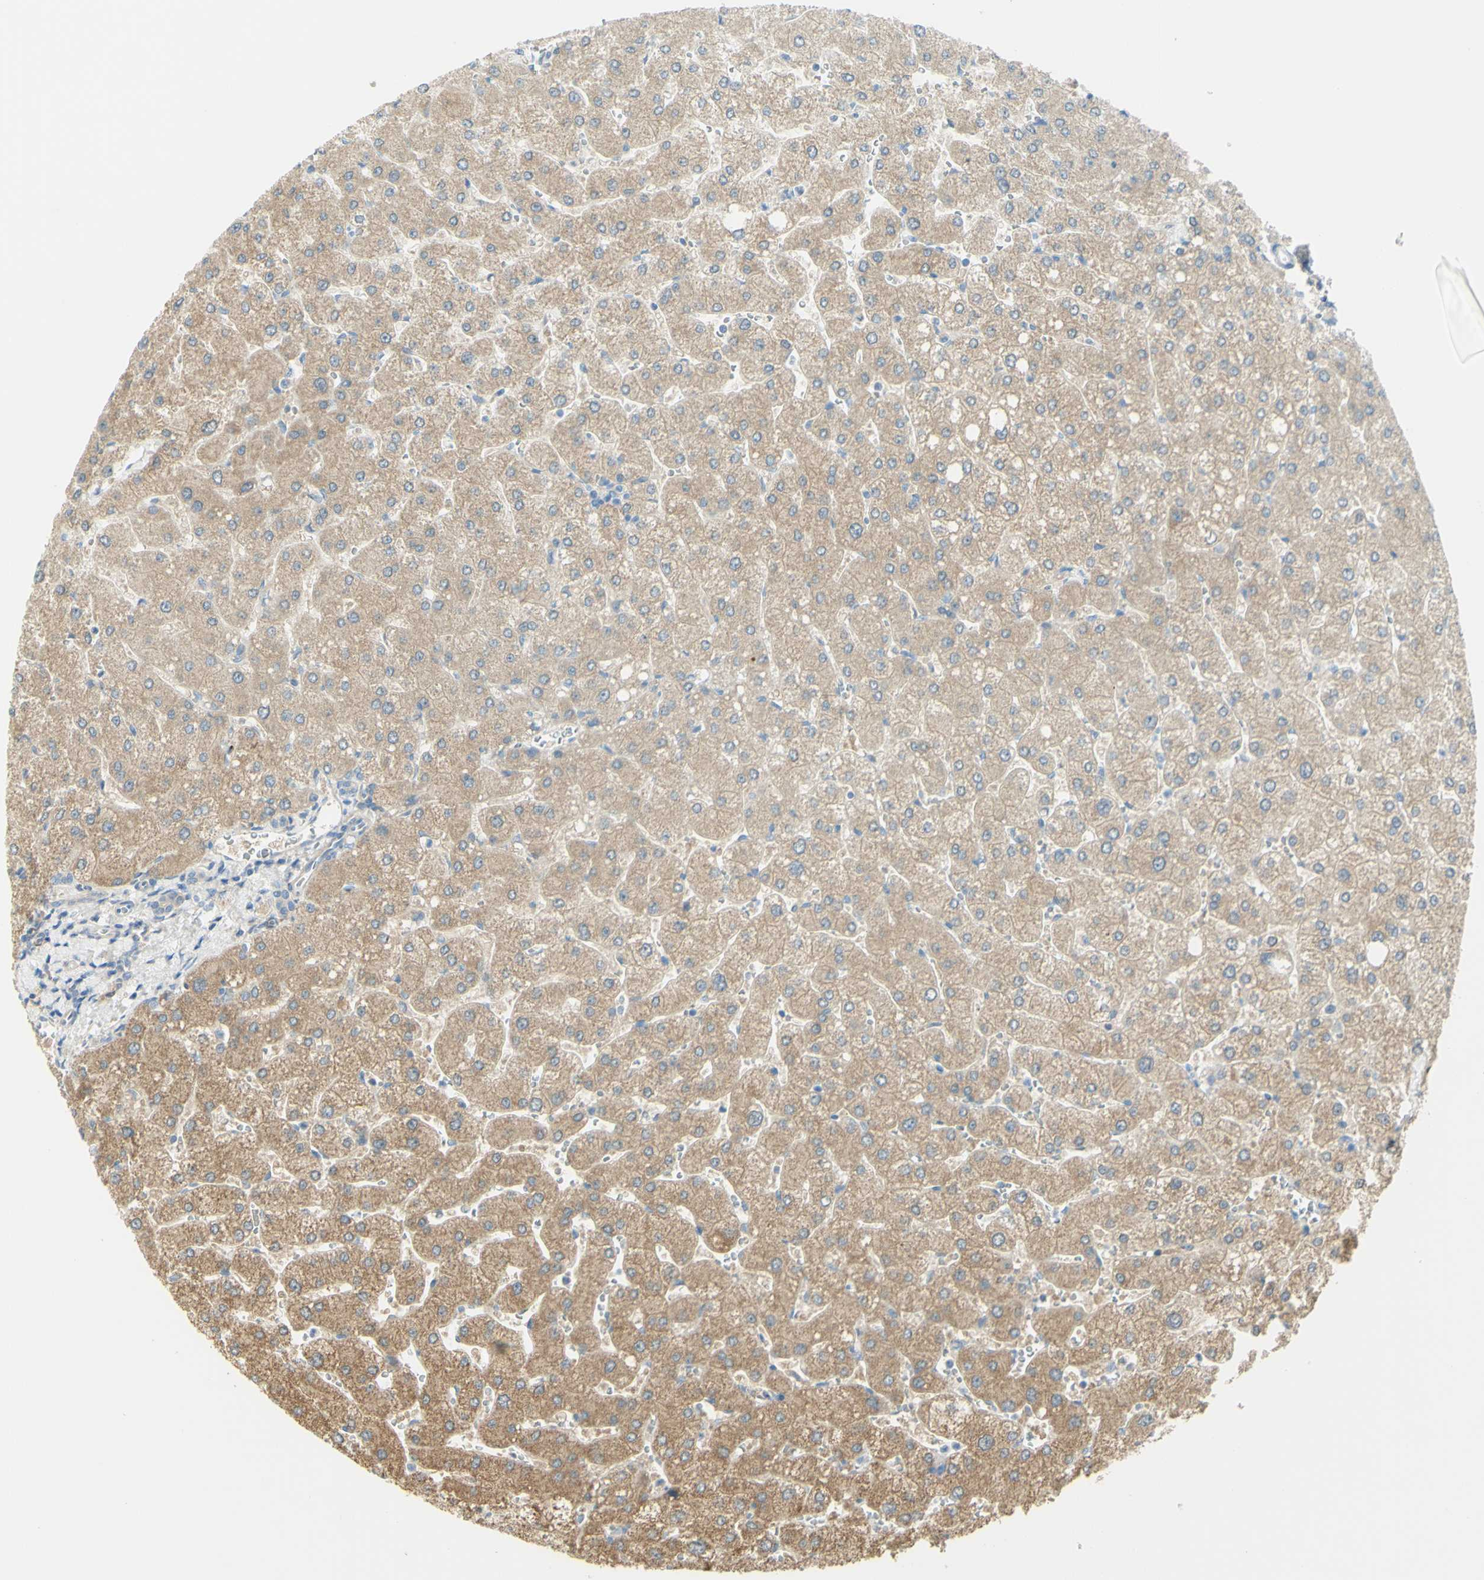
{"staining": {"intensity": "negative", "quantity": "none", "location": "none"}, "tissue": "liver", "cell_type": "Cholangiocytes", "image_type": "normal", "snomed": [{"axis": "morphology", "description": "Normal tissue, NOS"}, {"axis": "topography", "description": "Liver"}], "caption": "This is a photomicrograph of immunohistochemistry (IHC) staining of unremarkable liver, which shows no expression in cholangiocytes.", "gene": "GCNT3", "patient": {"sex": "male", "age": 55}}